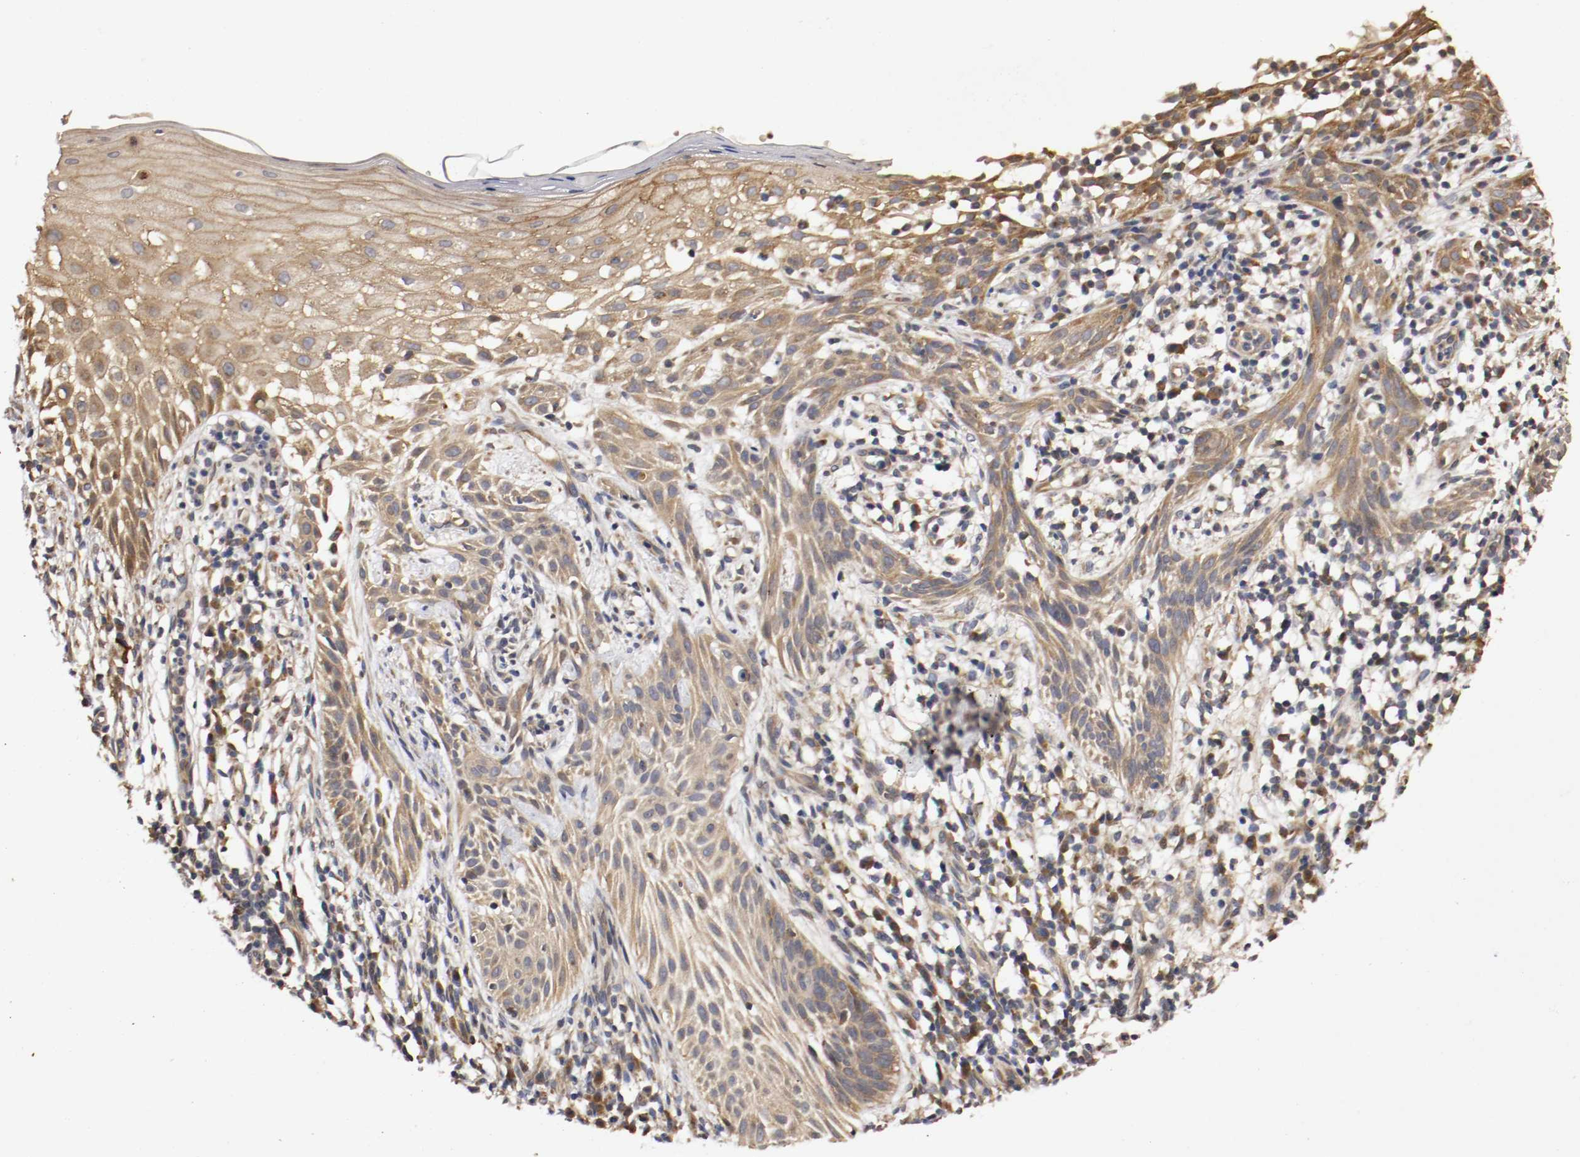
{"staining": {"intensity": "weak", "quantity": ">75%", "location": "cytoplasmic/membranous"}, "tissue": "skin cancer", "cell_type": "Tumor cells", "image_type": "cancer", "snomed": [{"axis": "morphology", "description": "Normal tissue, NOS"}, {"axis": "morphology", "description": "Basal cell carcinoma"}, {"axis": "topography", "description": "Skin"}], "caption": "A brown stain labels weak cytoplasmic/membranous expression of a protein in skin basal cell carcinoma tumor cells.", "gene": "VEZT", "patient": {"sex": "female", "age": 69}}